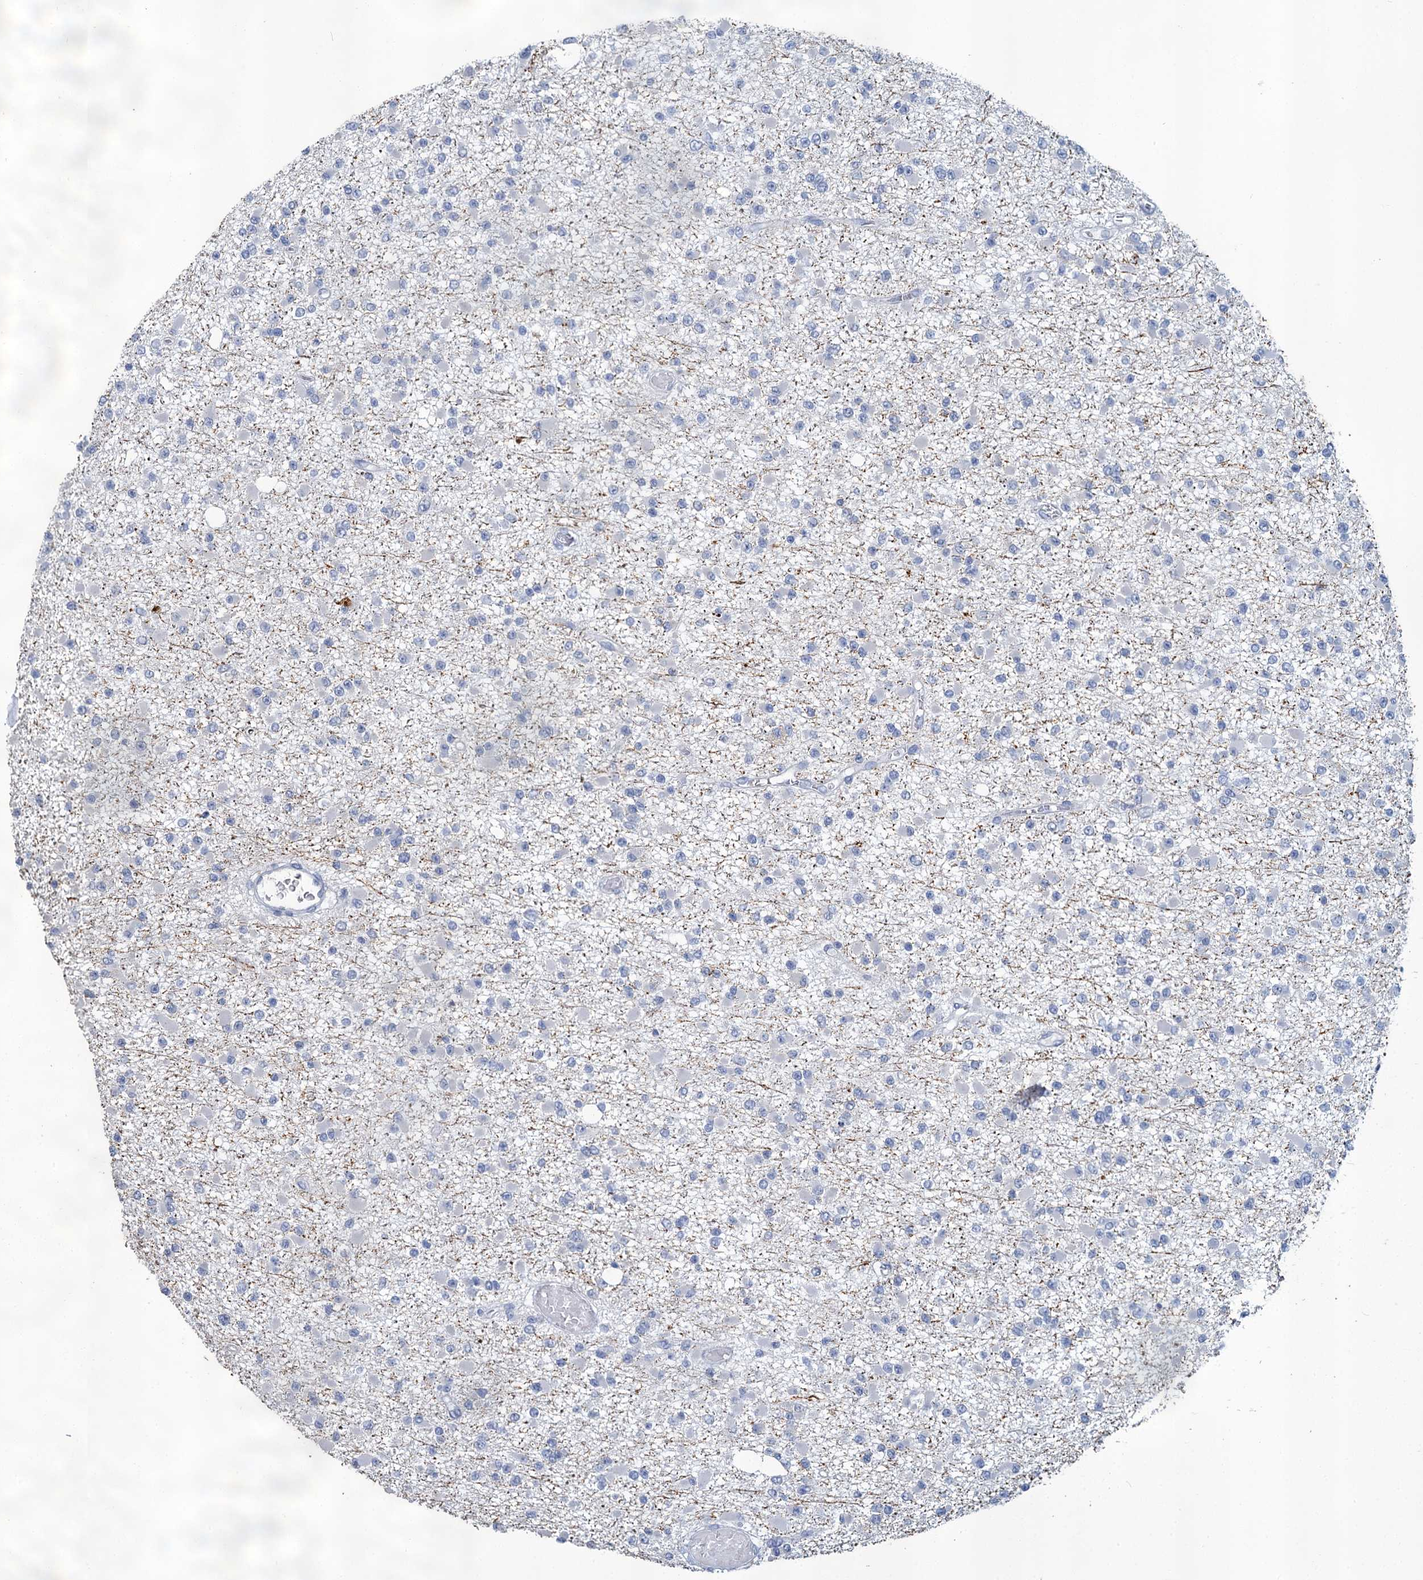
{"staining": {"intensity": "negative", "quantity": "none", "location": "none"}, "tissue": "glioma", "cell_type": "Tumor cells", "image_type": "cancer", "snomed": [{"axis": "morphology", "description": "Glioma, malignant, Low grade"}, {"axis": "topography", "description": "Brain"}], "caption": "The histopathology image reveals no staining of tumor cells in glioma. (Immunohistochemistry (ihc), brightfield microscopy, high magnification).", "gene": "SNCB", "patient": {"sex": "female", "age": 22}}